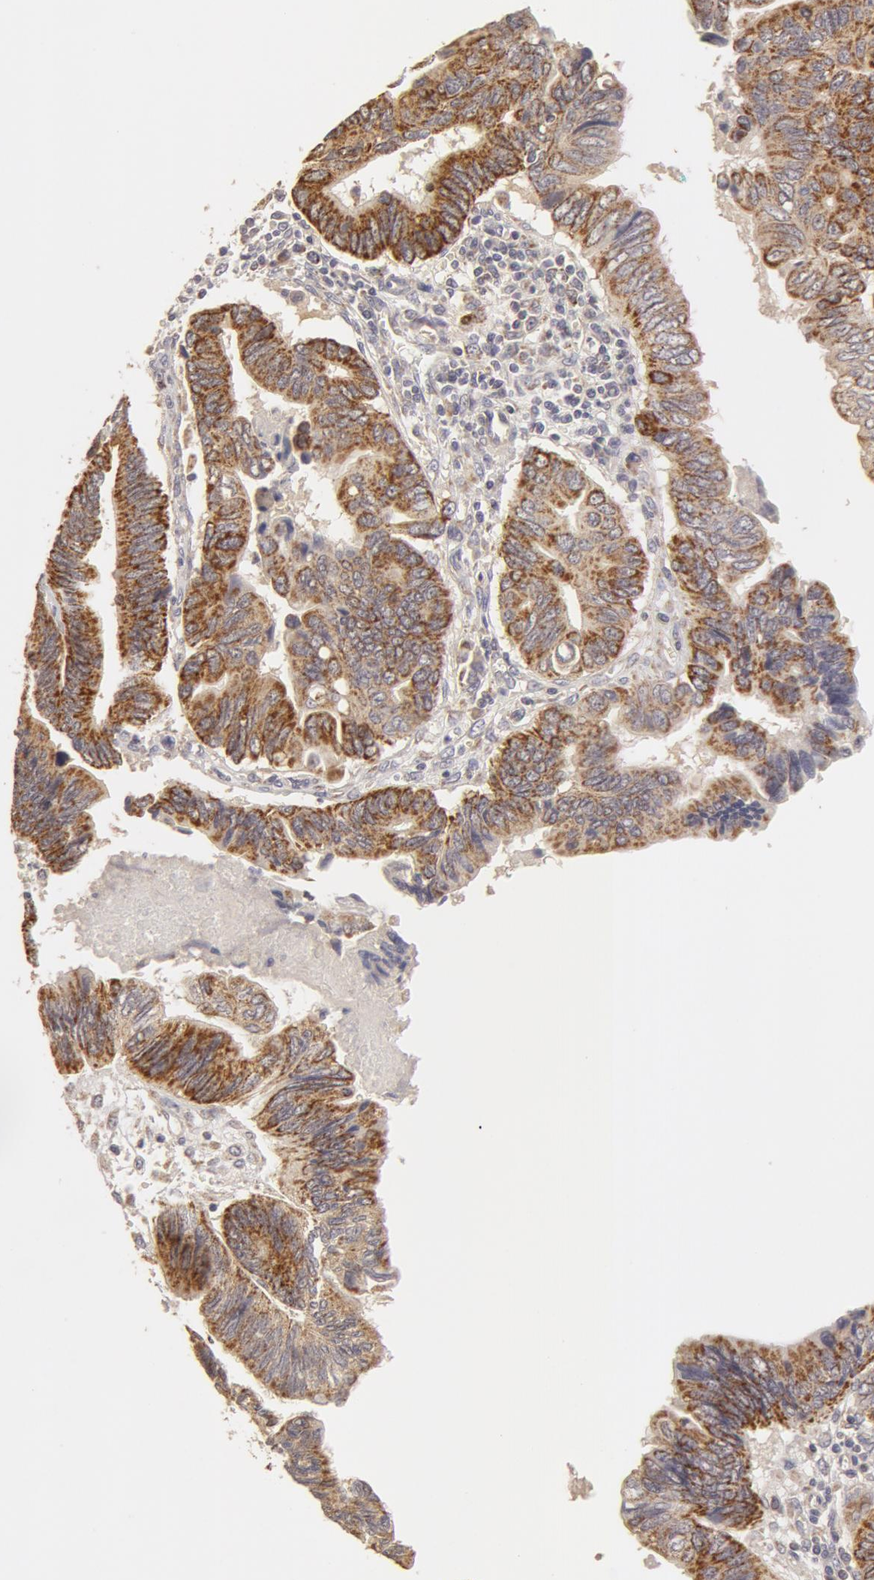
{"staining": {"intensity": "weak", "quantity": "25%-75%", "location": "cytoplasmic/membranous"}, "tissue": "pancreatic cancer", "cell_type": "Tumor cells", "image_type": "cancer", "snomed": [{"axis": "morphology", "description": "Adenocarcinoma, NOS"}, {"axis": "topography", "description": "Pancreas"}], "caption": "Protein analysis of pancreatic adenocarcinoma tissue exhibits weak cytoplasmic/membranous positivity in approximately 25%-75% of tumor cells.", "gene": "ADPRH", "patient": {"sex": "female", "age": 70}}